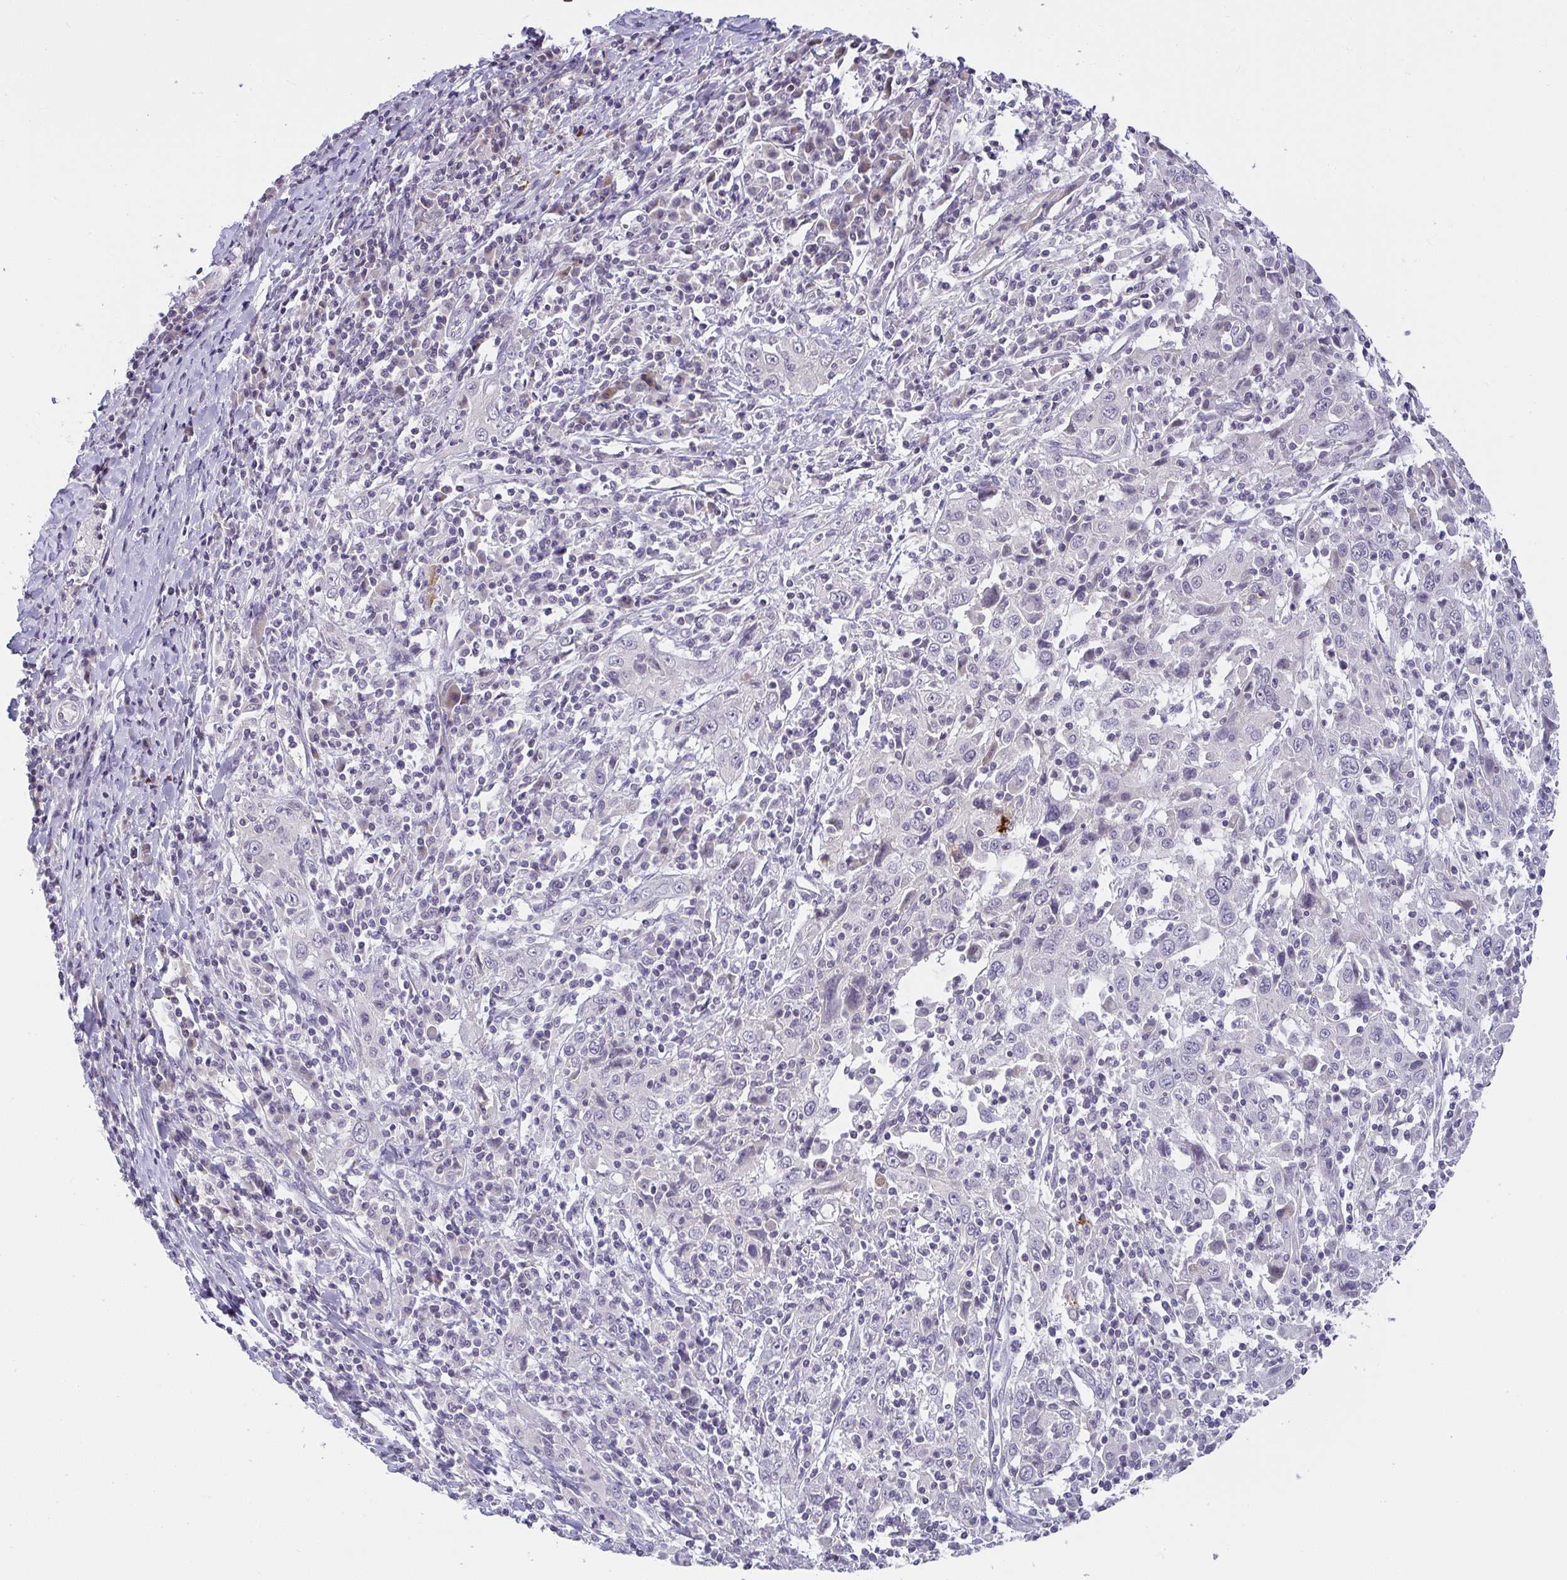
{"staining": {"intensity": "negative", "quantity": "none", "location": "none"}, "tissue": "cervical cancer", "cell_type": "Tumor cells", "image_type": "cancer", "snomed": [{"axis": "morphology", "description": "Squamous cell carcinoma, NOS"}, {"axis": "topography", "description": "Cervix"}], "caption": "This is an immunohistochemistry (IHC) photomicrograph of human squamous cell carcinoma (cervical). There is no expression in tumor cells.", "gene": "CACNA1S", "patient": {"sex": "female", "age": 46}}